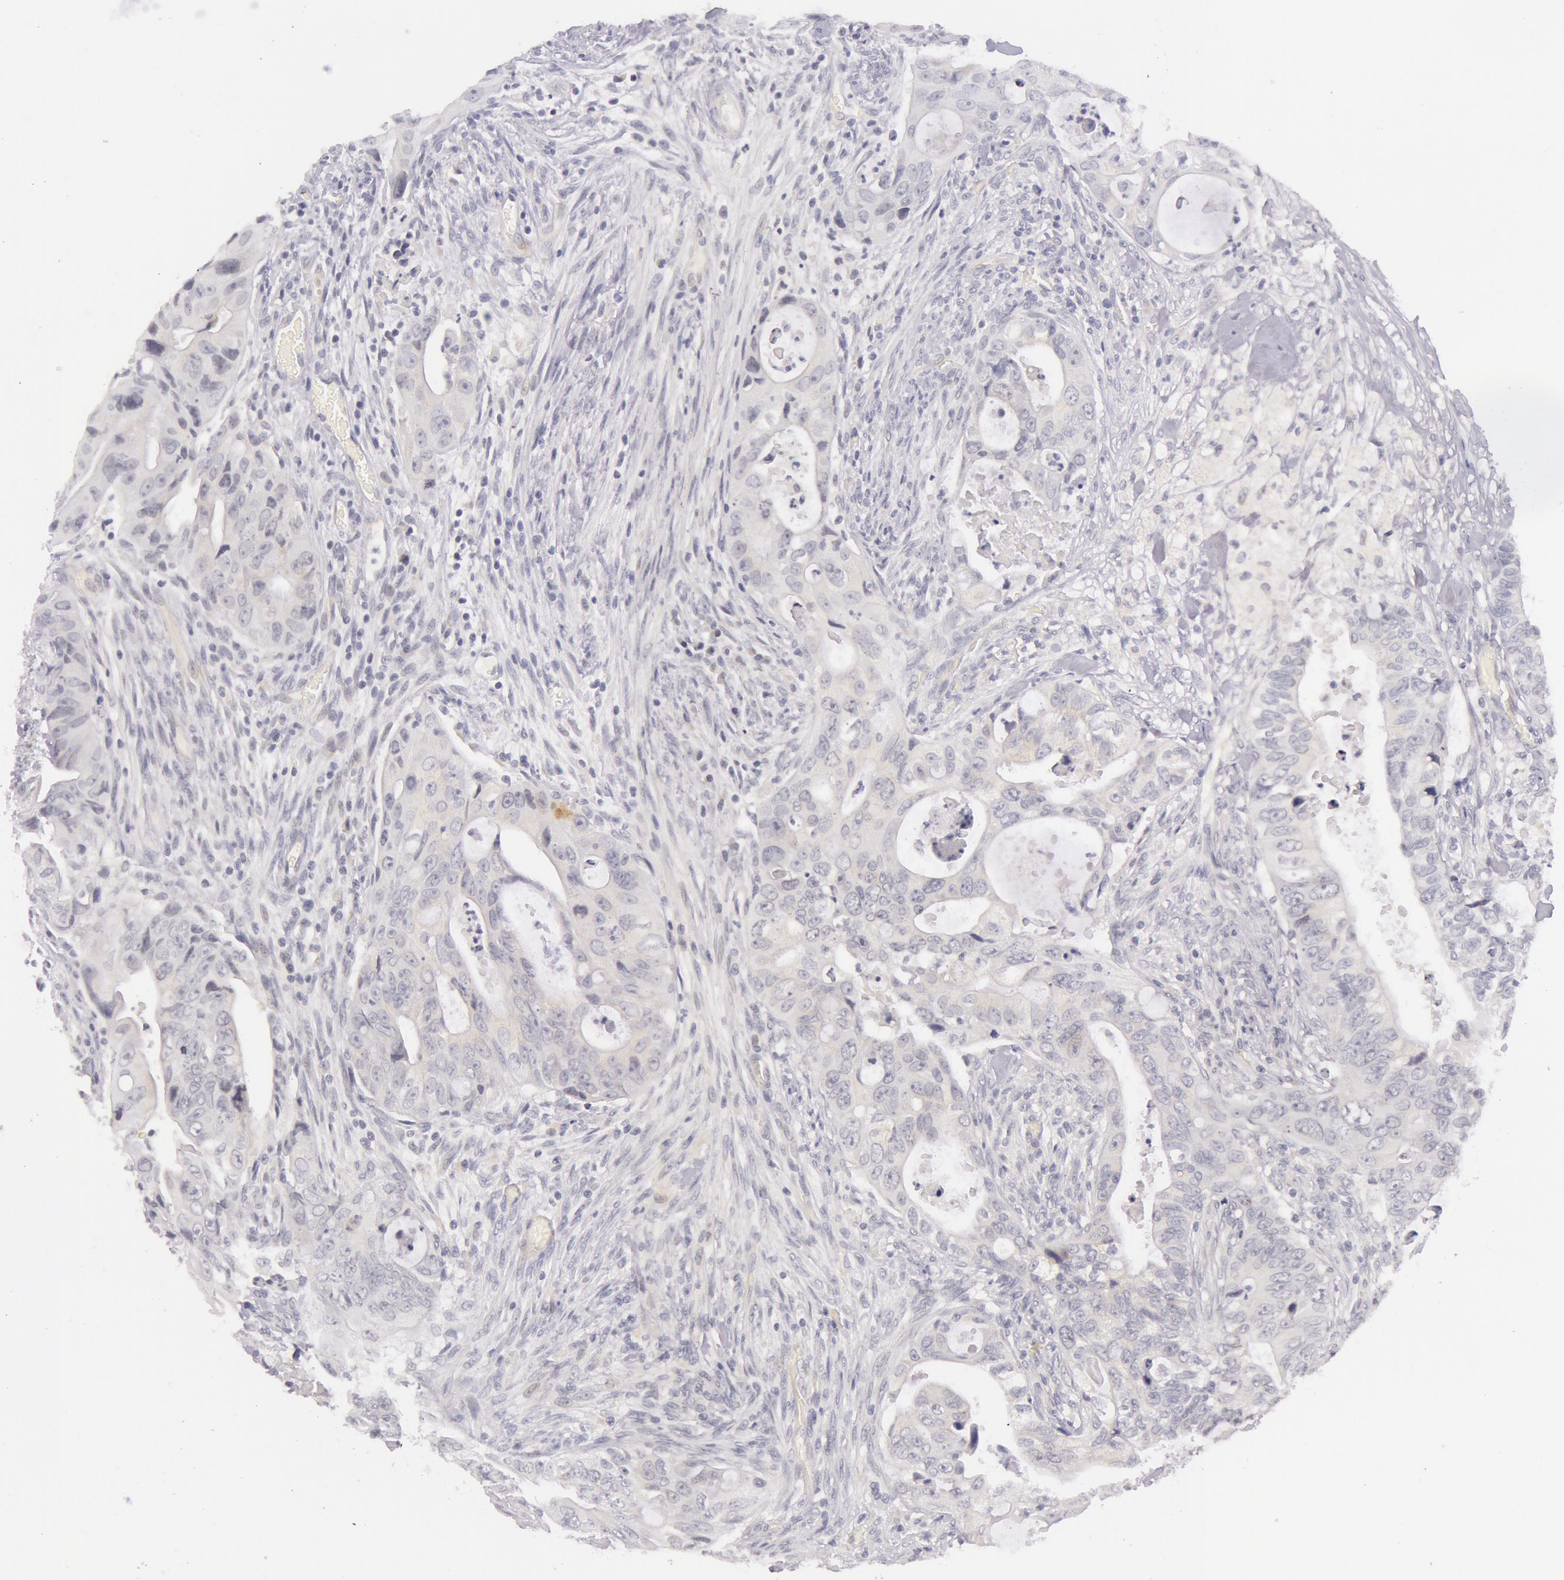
{"staining": {"intensity": "negative", "quantity": "none", "location": "none"}, "tissue": "colorectal cancer", "cell_type": "Tumor cells", "image_type": "cancer", "snomed": [{"axis": "morphology", "description": "Adenocarcinoma, NOS"}, {"axis": "topography", "description": "Rectum"}], "caption": "The histopathology image shows no staining of tumor cells in adenocarcinoma (colorectal).", "gene": "RBMY1F", "patient": {"sex": "female", "age": 57}}